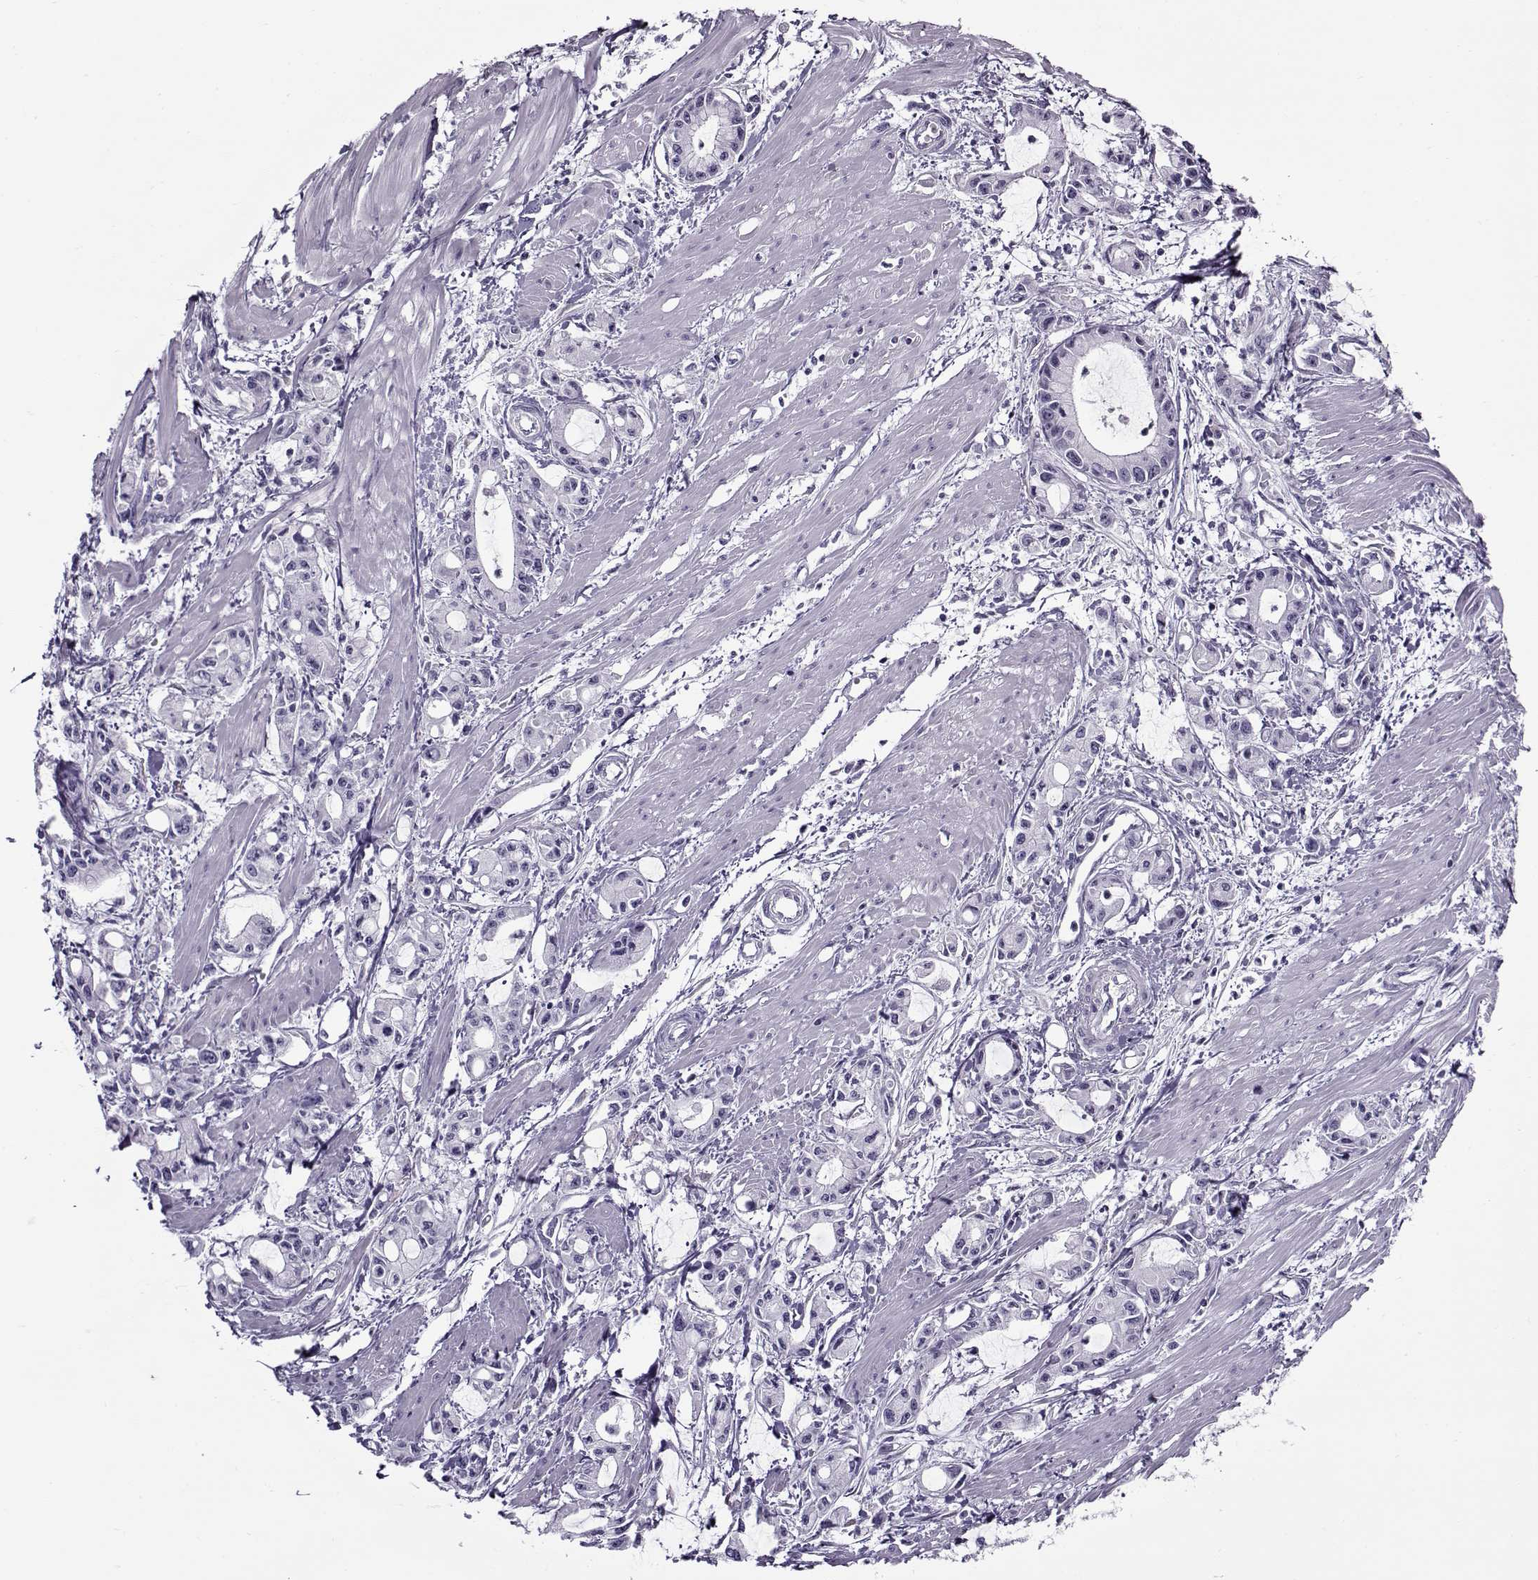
{"staining": {"intensity": "negative", "quantity": "none", "location": "none"}, "tissue": "pancreatic cancer", "cell_type": "Tumor cells", "image_type": "cancer", "snomed": [{"axis": "morphology", "description": "Adenocarcinoma, NOS"}, {"axis": "topography", "description": "Pancreas"}], "caption": "The photomicrograph shows no staining of tumor cells in adenocarcinoma (pancreatic).", "gene": "GAGE2A", "patient": {"sex": "male", "age": 48}}